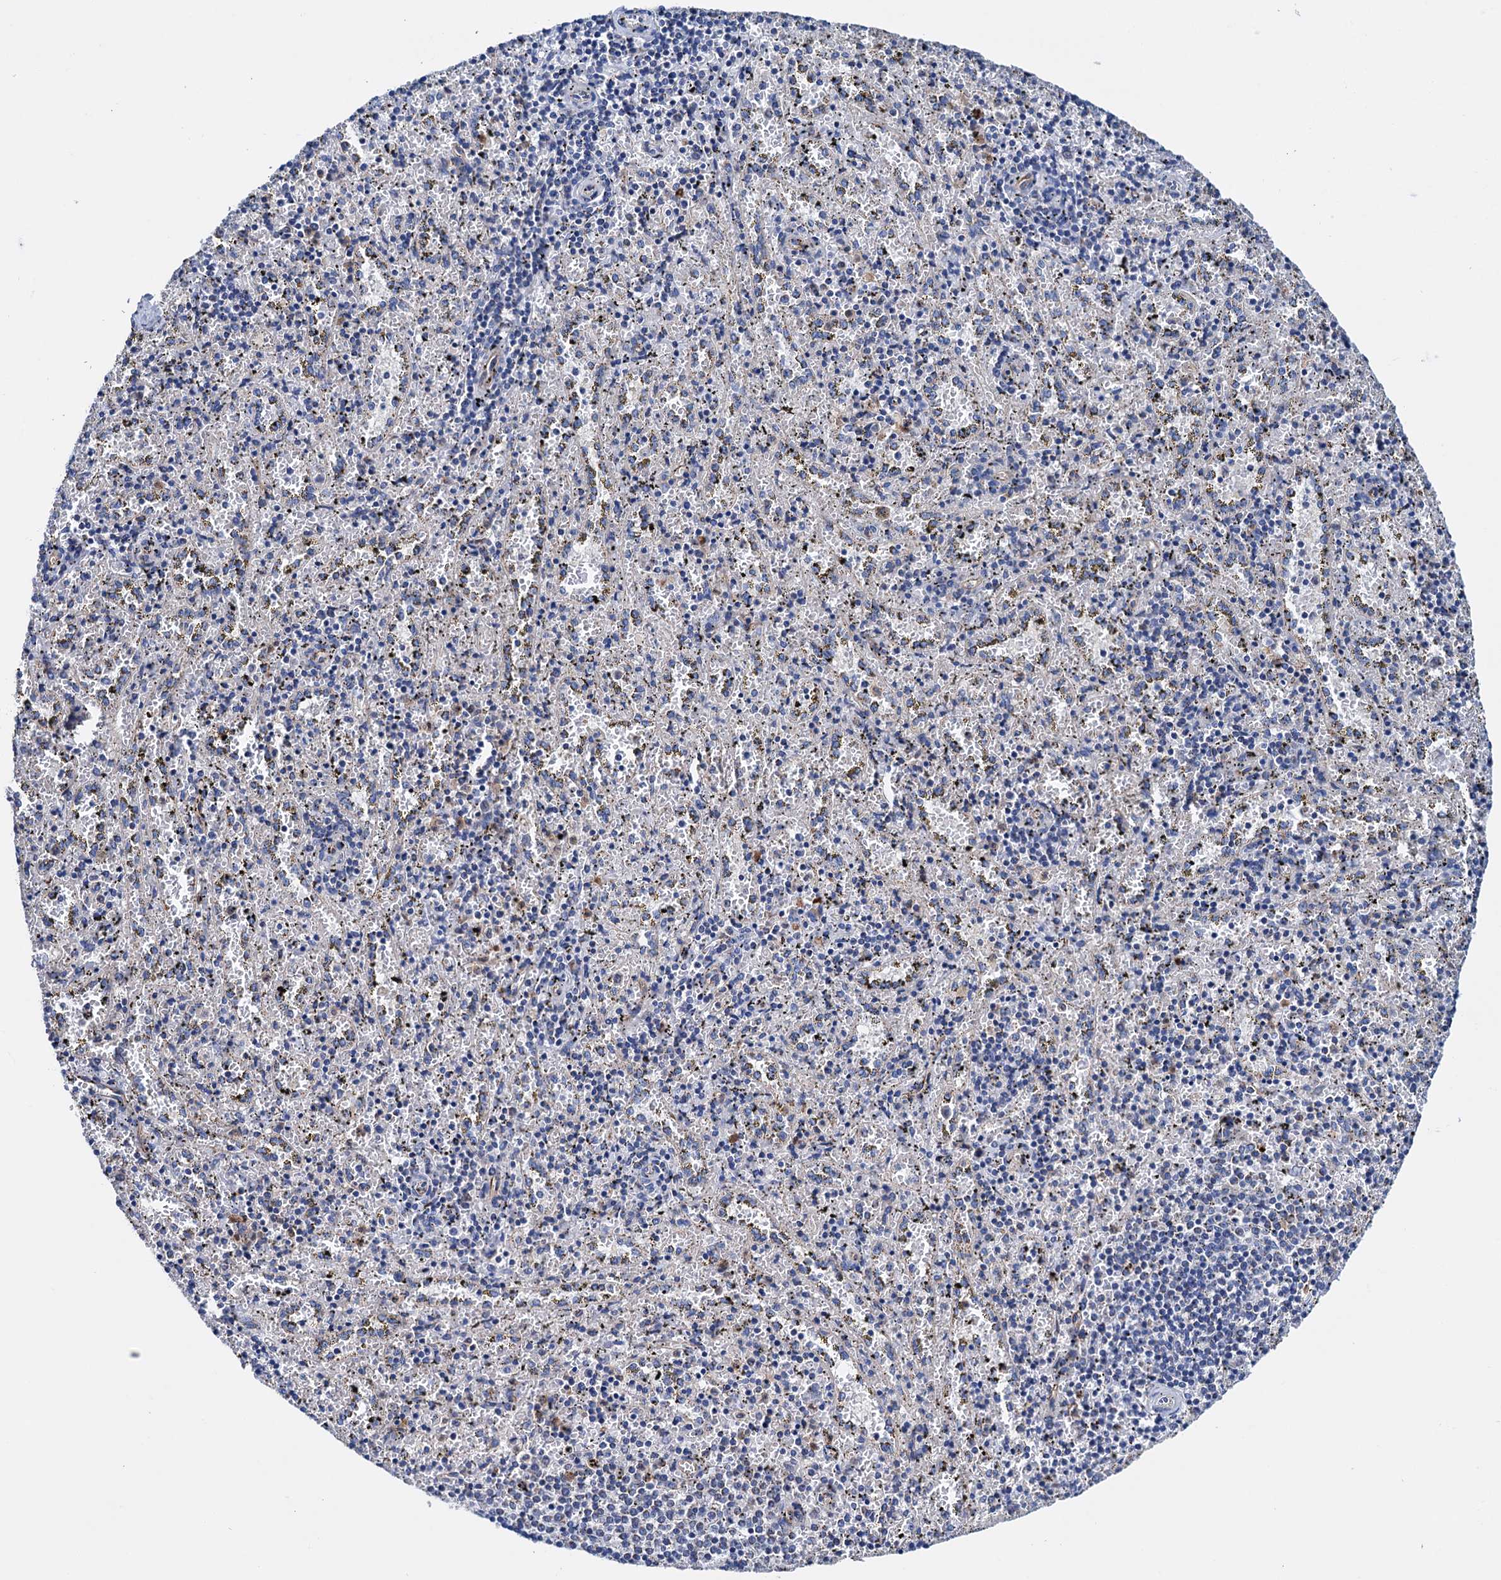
{"staining": {"intensity": "moderate", "quantity": "25%-75%", "location": "cytoplasmic/membranous"}, "tissue": "spleen", "cell_type": "Cells in red pulp", "image_type": "normal", "snomed": [{"axis": "morphology", "description": "Normal tissue, NOS"}, {"axis": "topography", "description": "Spleen"}], "caption": "The histopathology image shows immunohistochemical staining of unremarkable spleen. There is moderate cytoplasmic/membranous positivity is identified in approximately 25%-75% of cells in red pulp. Using DAB (brown) and hematoxylin (blue) stains, captured at high magnification using brightfield microscopy.", "gene": "RASSF9", "patient": {"sex": "male", "age": 11}}